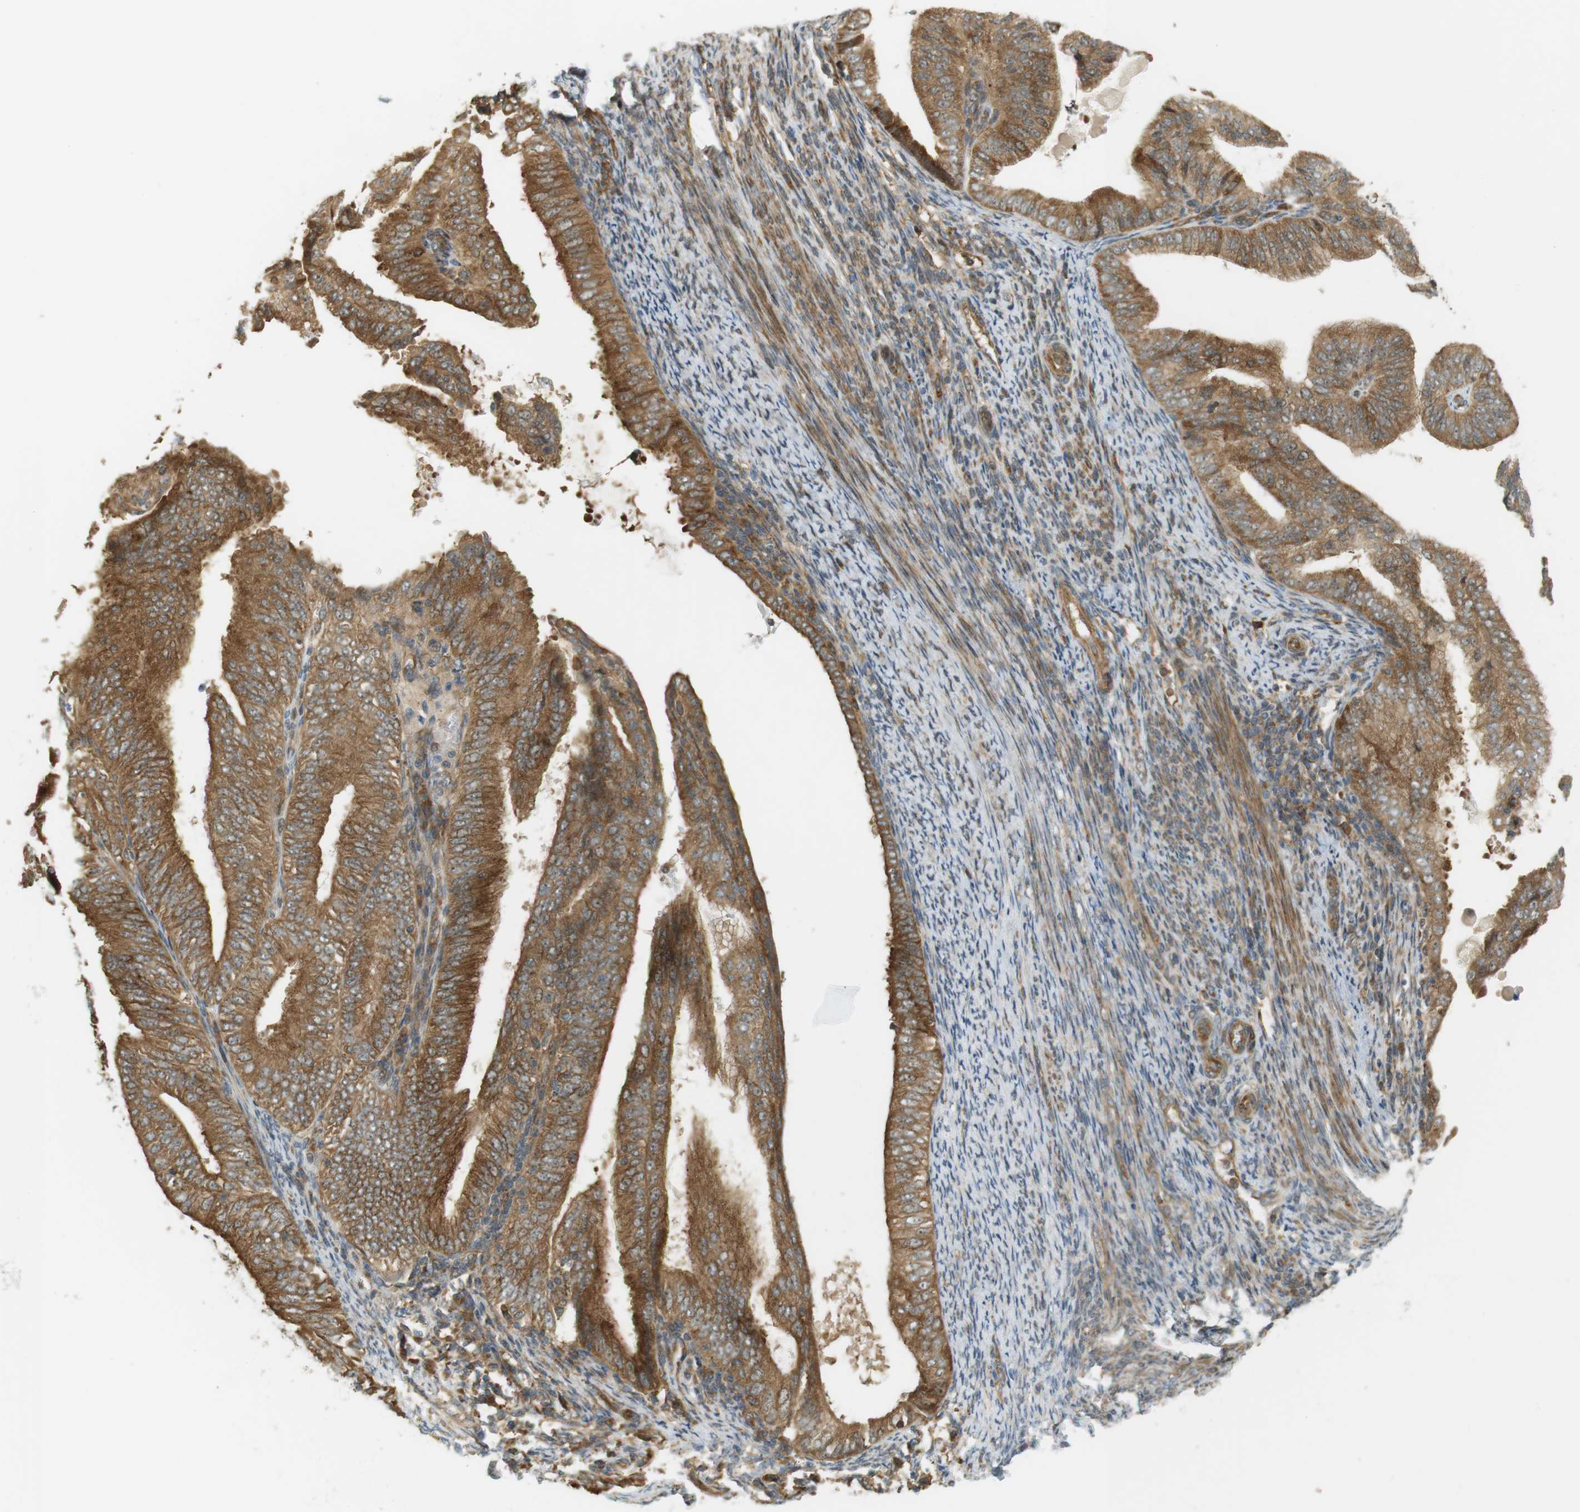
{"staining": {"intensity": "strong", "quantity": ">75%", "location": "cytoplasmic/membranous,nuclear"}, "tissue": "endometrial cancer", "cell_type": "Tumor cells", "image_type": "cancer", "snomed": [{"axis": "morphology", "description": "Adenocarcinoma, NOS"}, {"axis": "topography", "description": "Endometrium"}], "caption": "Endometrial cancer was stained to show a protein in brown. There is high levels of strong cytoplasmic/membranous and nuclear staining in about >75% of tumor cells.", "gene": "PA2G4", "patient": {"sex": "female", "age": 58}}